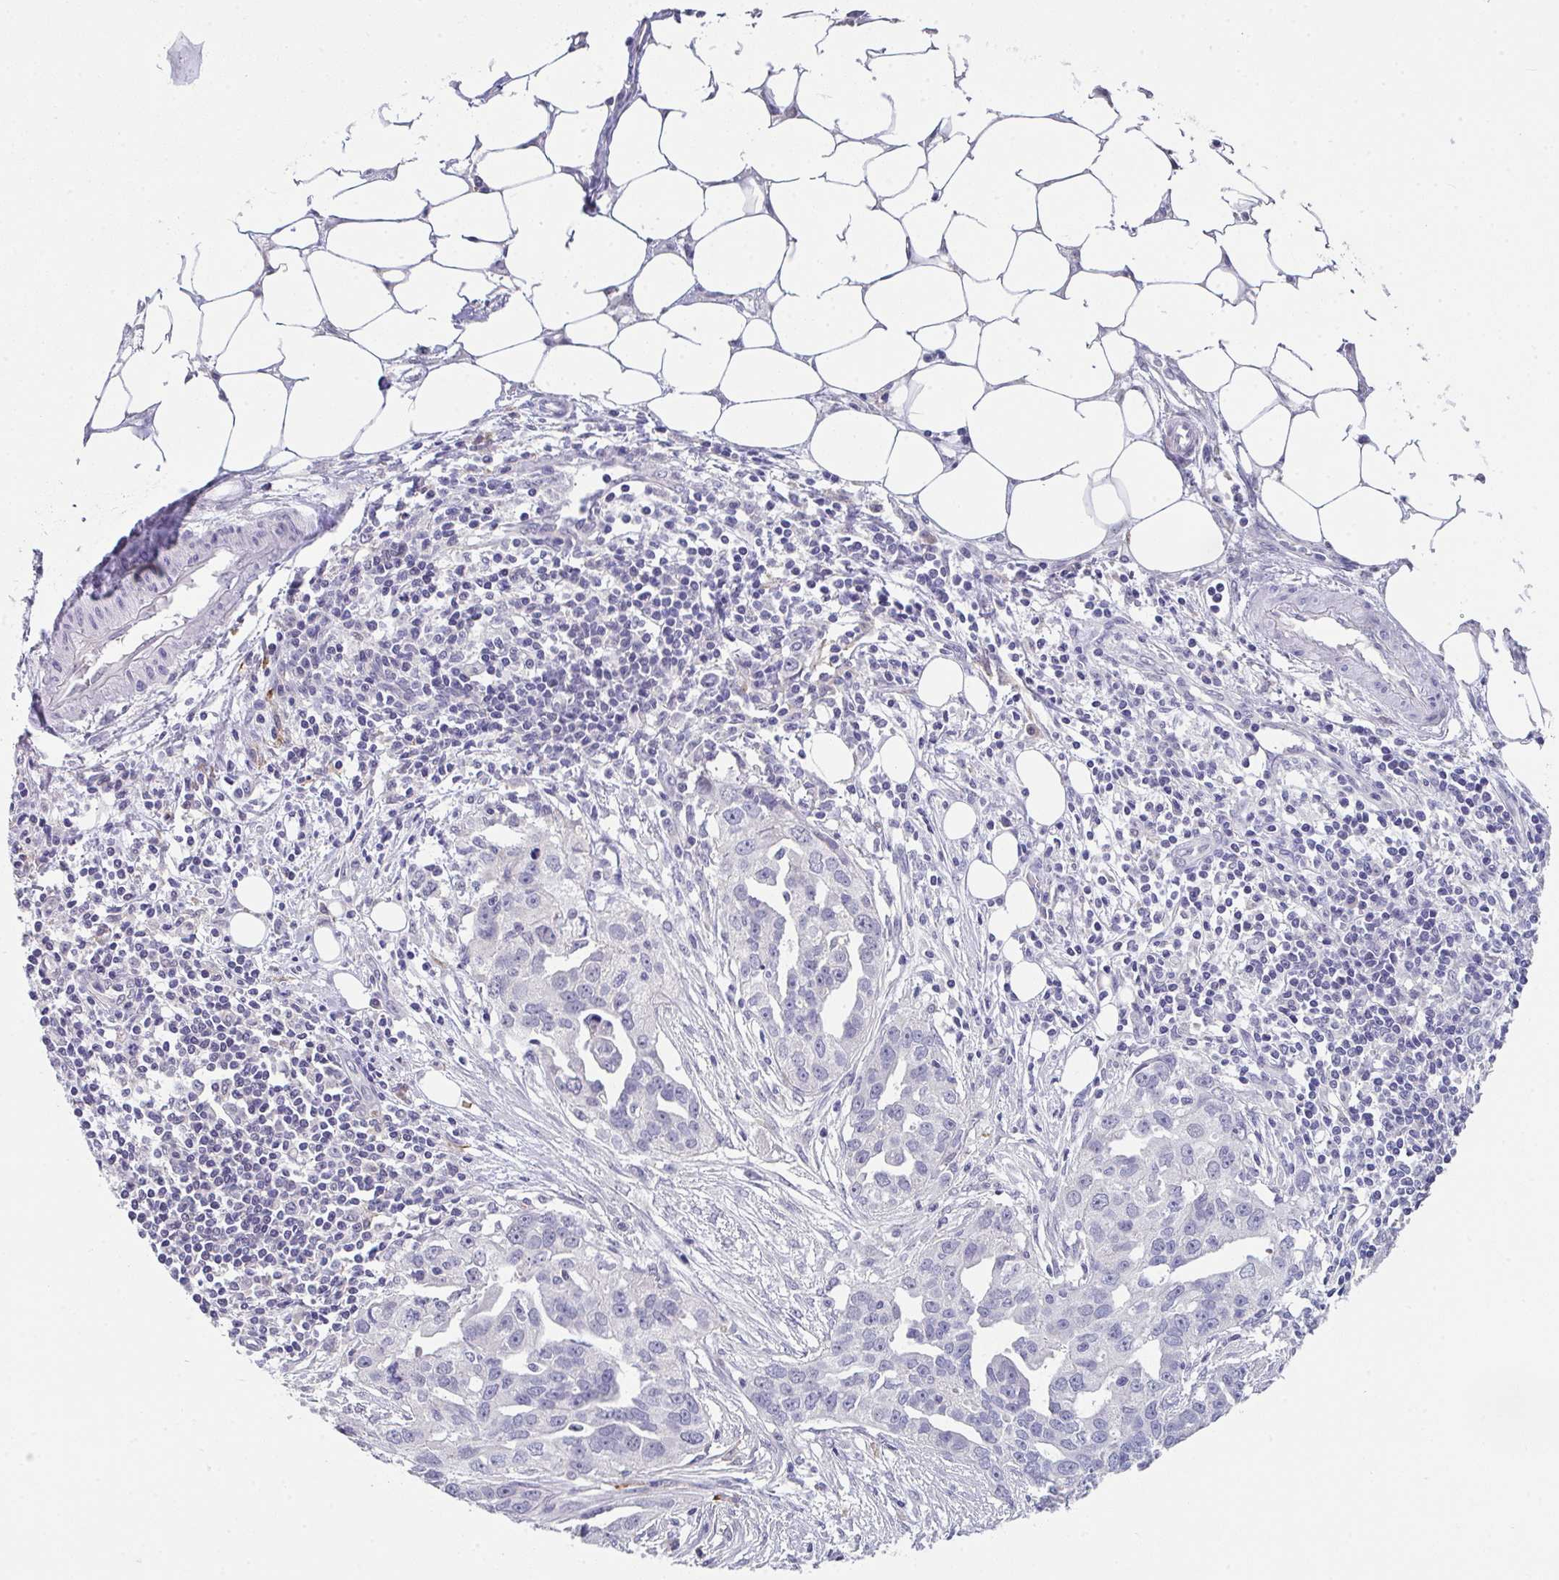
{"staining": {"intensity": "negative", "quantity": "none", "location": "none"}, "tissue": "ovarian cancer", "cell_type": "Tumor cells", "image_type": "cancer", "snomed": [{"axis": "morphology", "description": "Carcinoma, endometroid"}, {"axis": "morphology", "description": "Cystadenocarcinoma, serous, NOS"}, {"axis": "topography", "description": "Ovary"}], "caption": "Immunohistochemistry of ovarian cancer exhibits no staining in tumor cells.", "gene": "GLTPD2", "patient": {"sex": "female", "age": 45}}